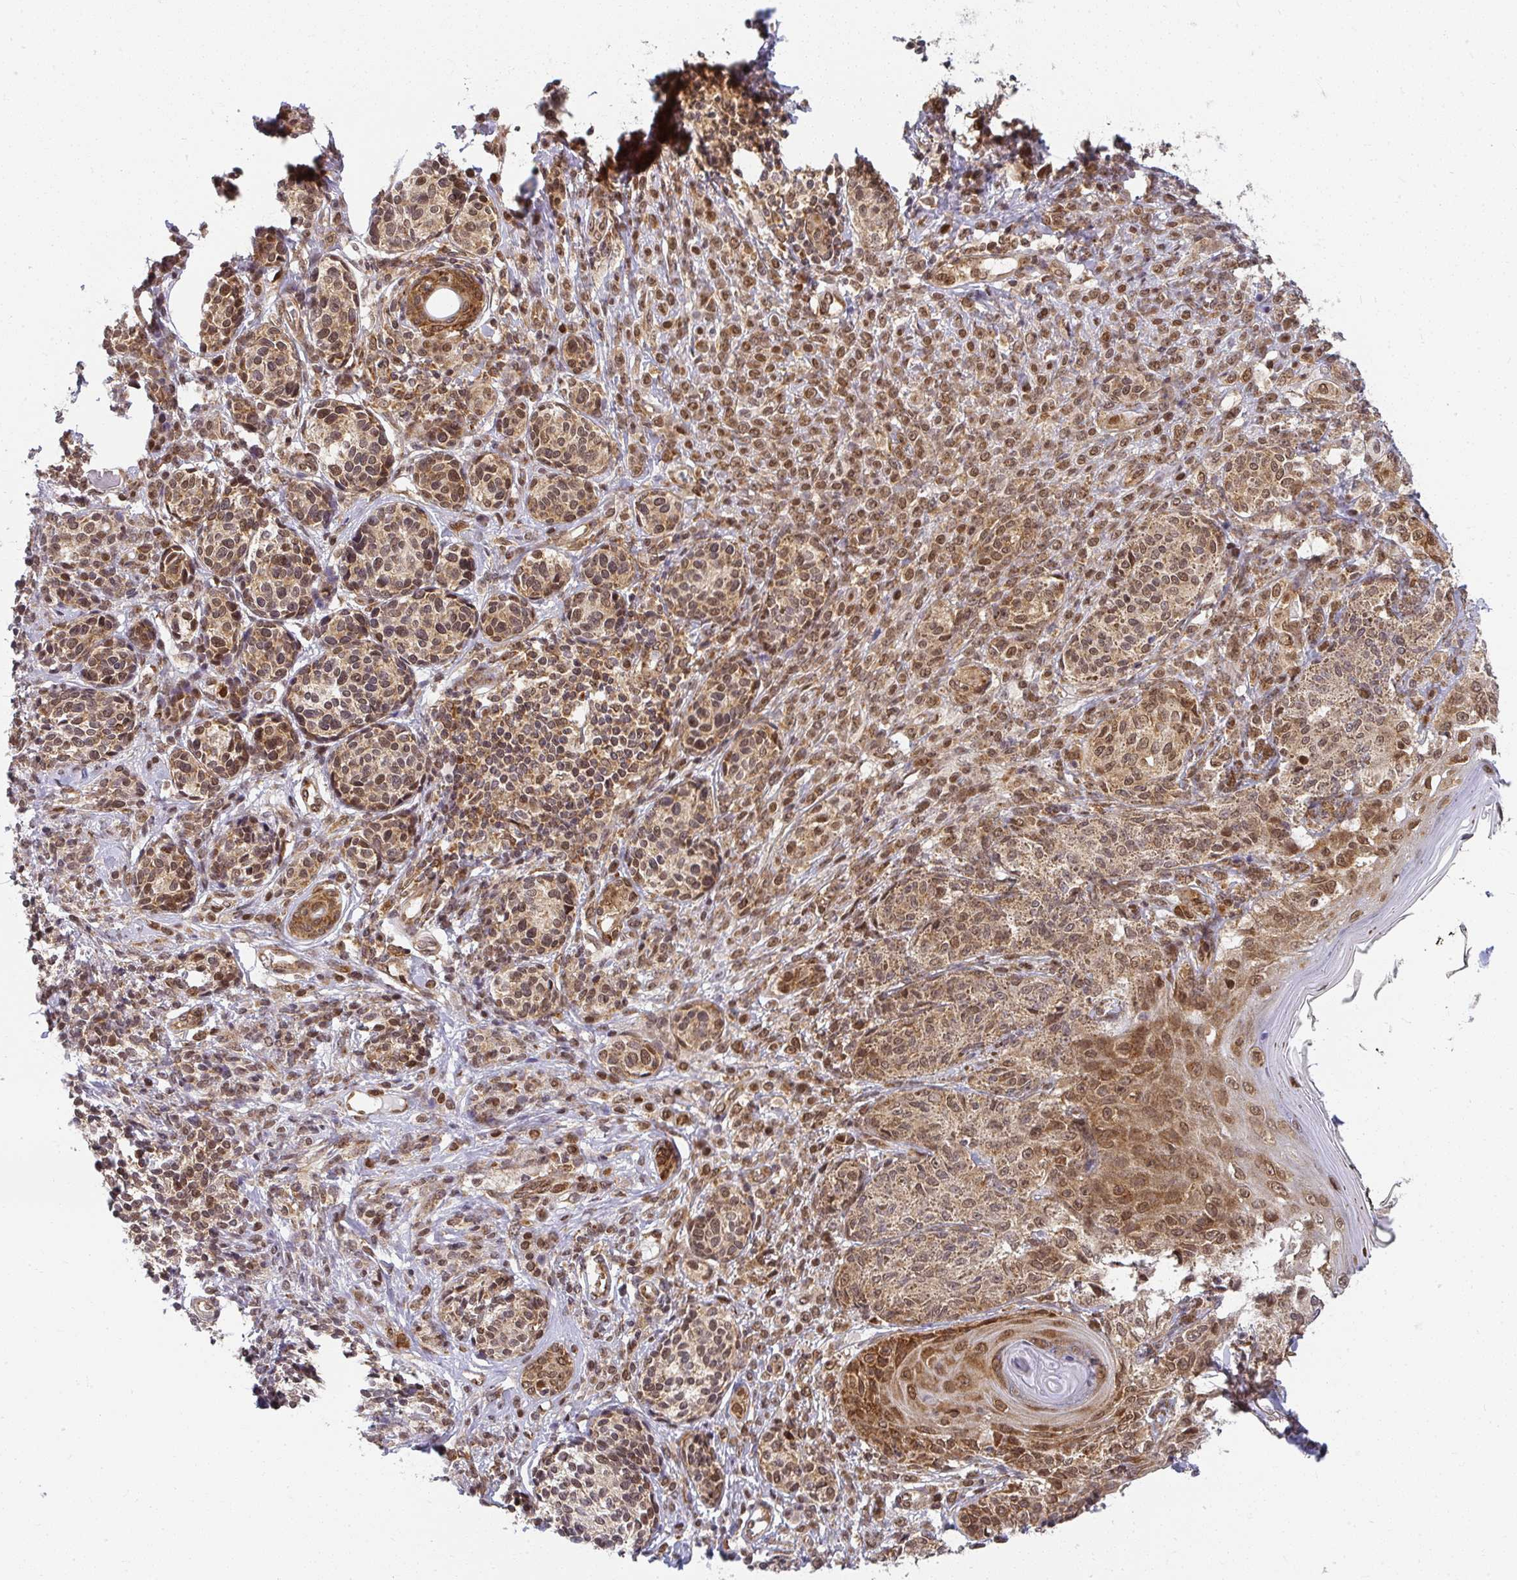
{"staining": {"intensity": "moderate", "quantity": "25%-75%", "location": "cytoplasmic/membranous,nuclear"}, "tissue": "melanoma", "cell_type": "Tumor cells", "image_type": "cancer", "snomed": [{"axis": "morphology", "description": "Malignant melanoma, NOS"}, {"axis": "topography", "description": "Skin"}], "caption": "Malignant melanoma tissue displays moderate cytoplasmic/membranous and nuclear expression in approximately 25%-75% of tumor cells, visualized by immunohistochemistry.", "gene": "SYNCRIP", "patient": {"sex": "male", "age": 42}}